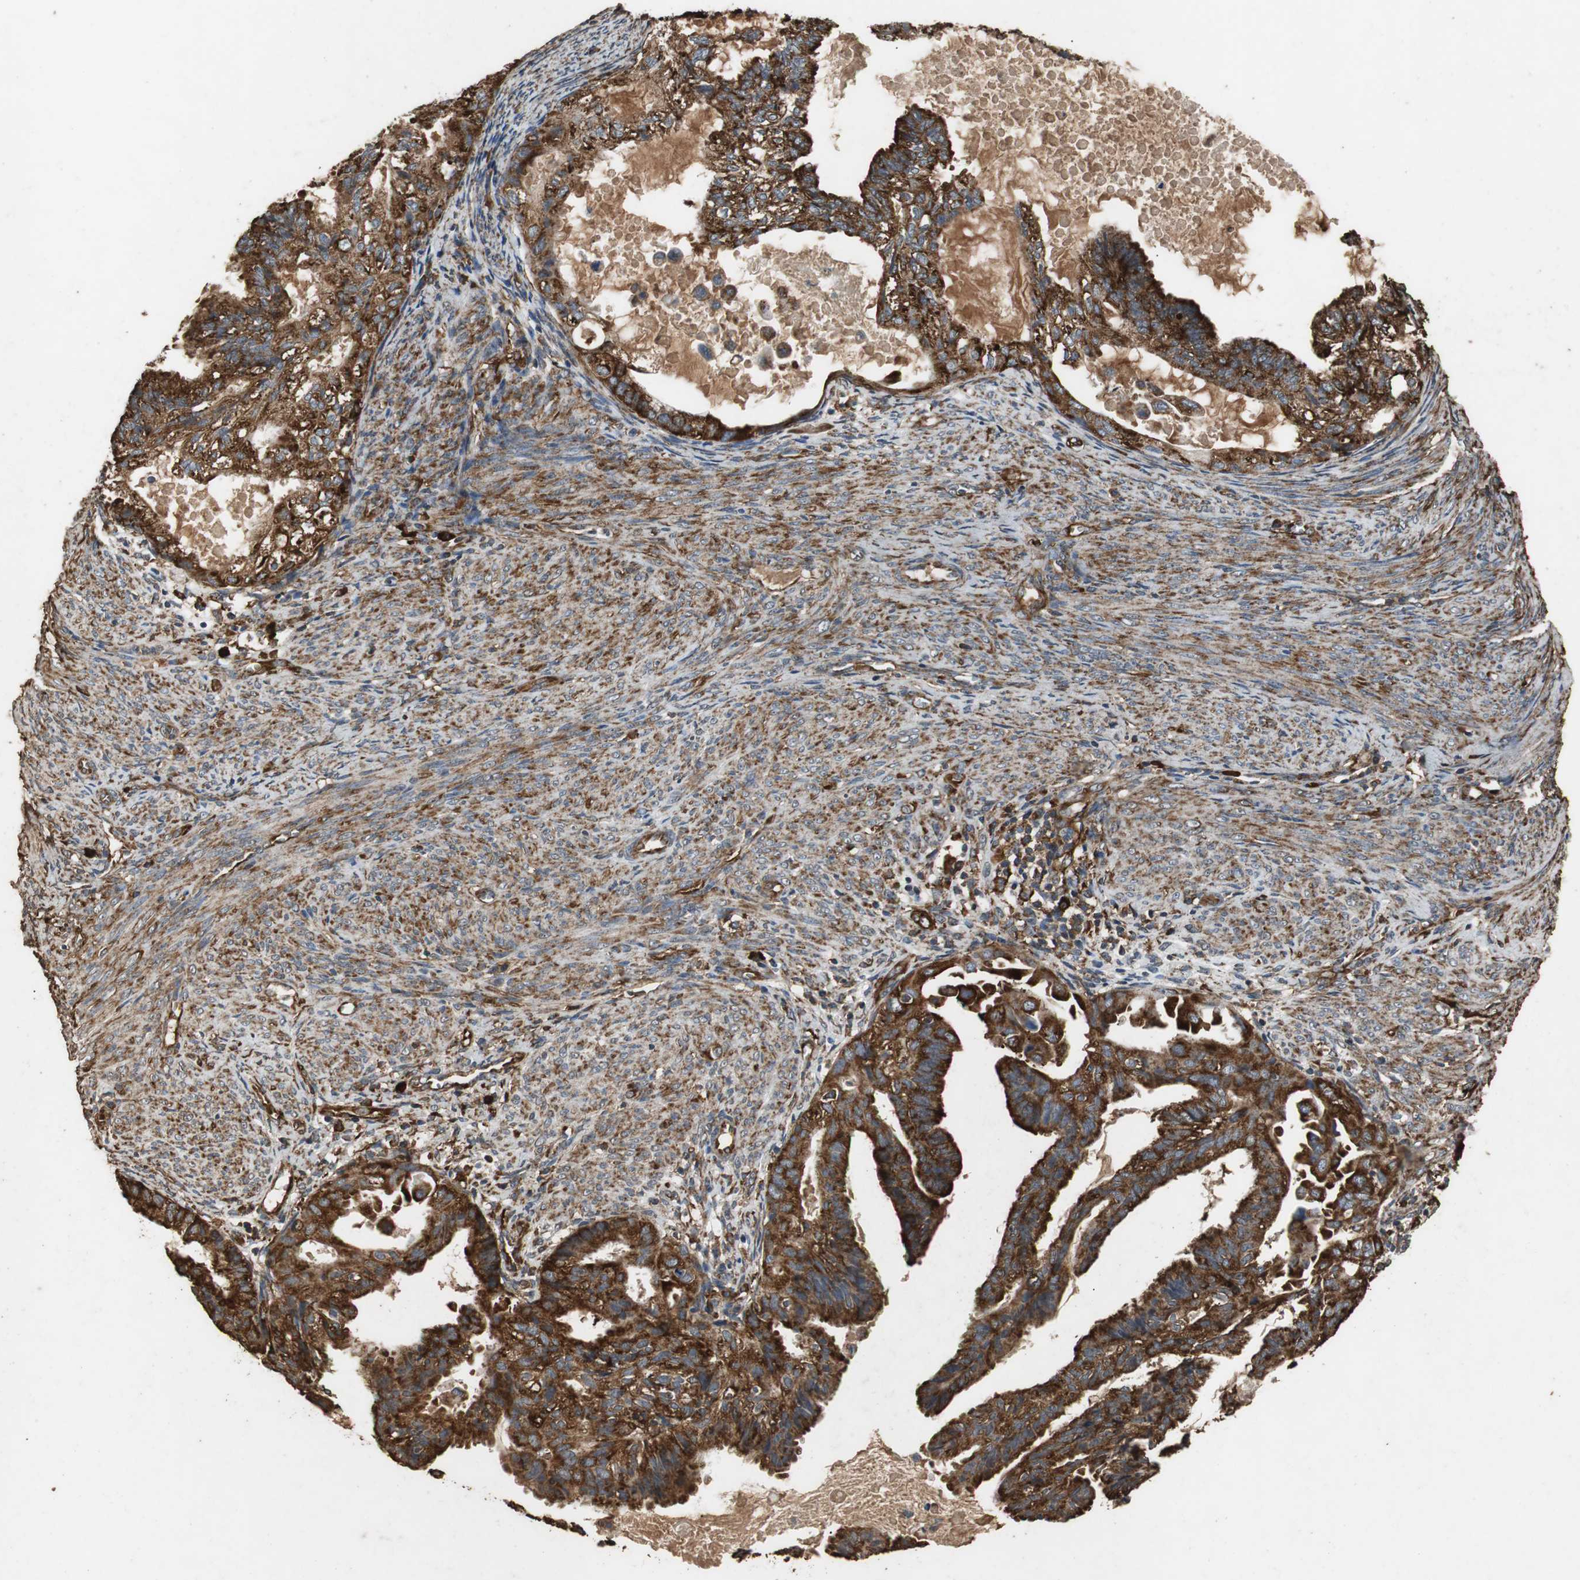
{"staining": {"intensity": "strong", "quantity": ">75%", "location": "cytoplasmic/membranous"}, "tissue": "cervical cancer", "cell_type": "Tumor cells", "image_type": "cancer", "snomed": [{"axis": "morphology", "description": "Normal tissue, NOS"}, {"axis": "morphology", "description": "Adenocarcinoma, NOS"}, {"axis": "topography", "description": "Cervix"}, {"axis": "topography", "description": "Endometrium"}], "caption": "Human adenocarcinoma (cervical) stained with a brown dye reveals strong cytoplasmic/membranous positive staining in approximately >75% of tumor cells.", "gene": "NAA10", "patient": {"sex": "female", "age": 86}}